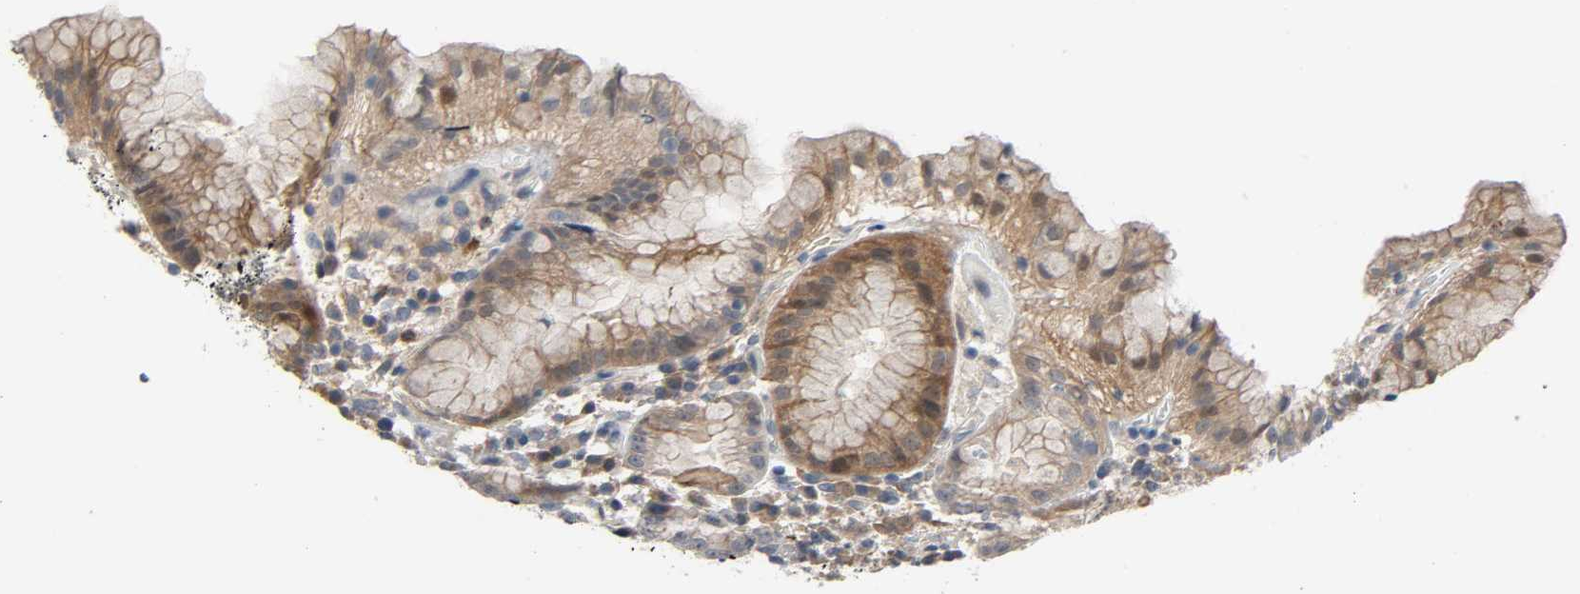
{"staining": {"intensity": "moderate", "quantity": ">75%", "location": "cytoplasmic/membranous"}, "tissue": "stomach", "cell_type": "Glandular cells", "image_type": "normal", "snomed": [{"axis": "morphology", "description": "Normal tissue, NOS"}, {"axis": "topography", "description": "Stomach"}, {"axis": "topography", "description": "Stomach, lower"}], "caption": "Immunohistochemical staining of benign human stomach shows >75% levels of moderate cytoplasmic/membranous protein expression in approximately >75% of glandular cells.", "gene": "LIMCH1", "patient": {"sex": "female", "age": 75}}